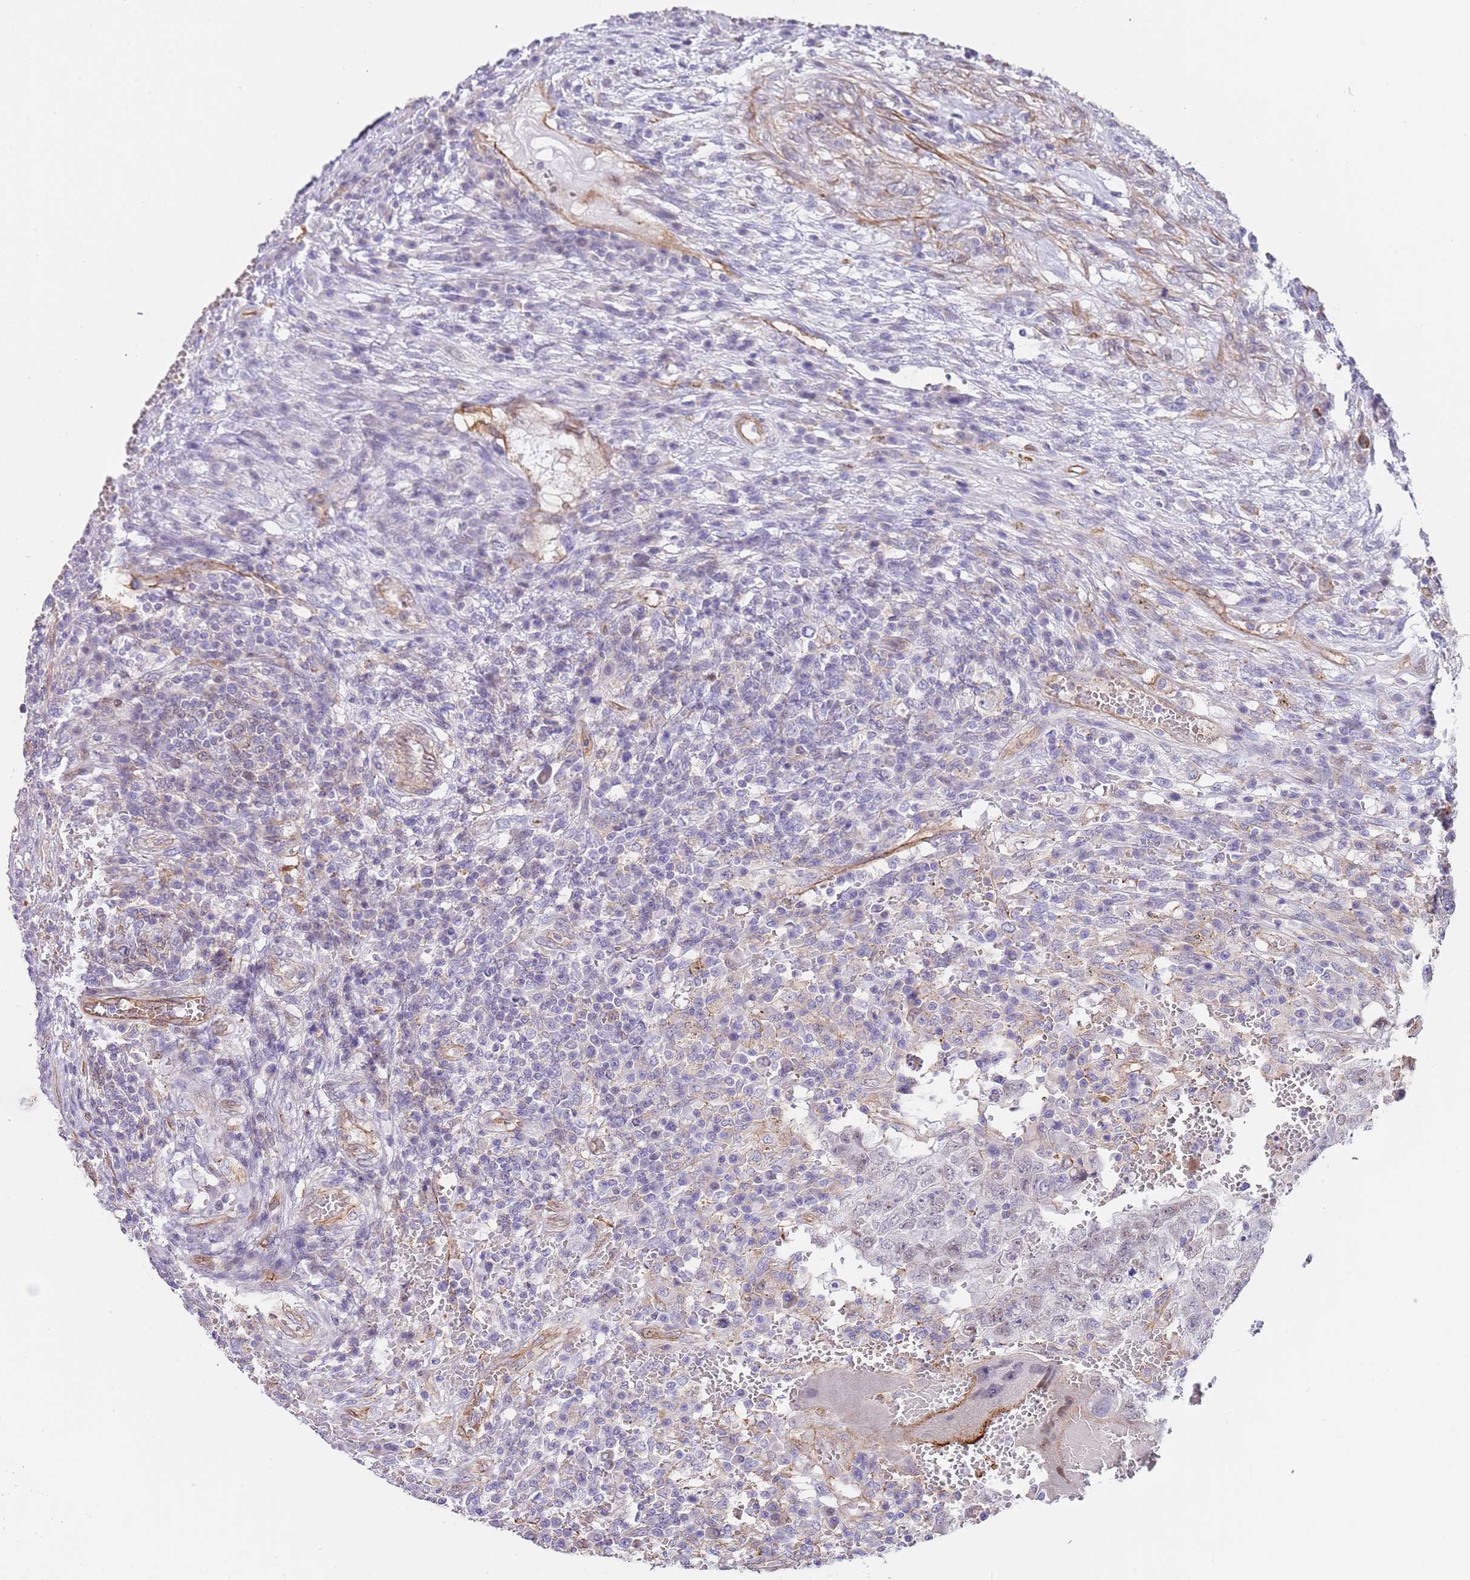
{"staining": {"intensity": "negative", "quantity": "none", "location": "none"}, "tissue": "testis cancer", "cell_type": "Tumor cells", "image_type": "cancer", "snomed": [{"axis": "morphology", "description": "Carcinoma, Embryonal, NOS"}, {"axis": "topography", "description": "Testis"}], "caption": "Tumor cells are negative for protein expression in human testis embryonal carcinoma.", "gene": "BPNT1", "patient": {"sex": "male", "age": 26}}